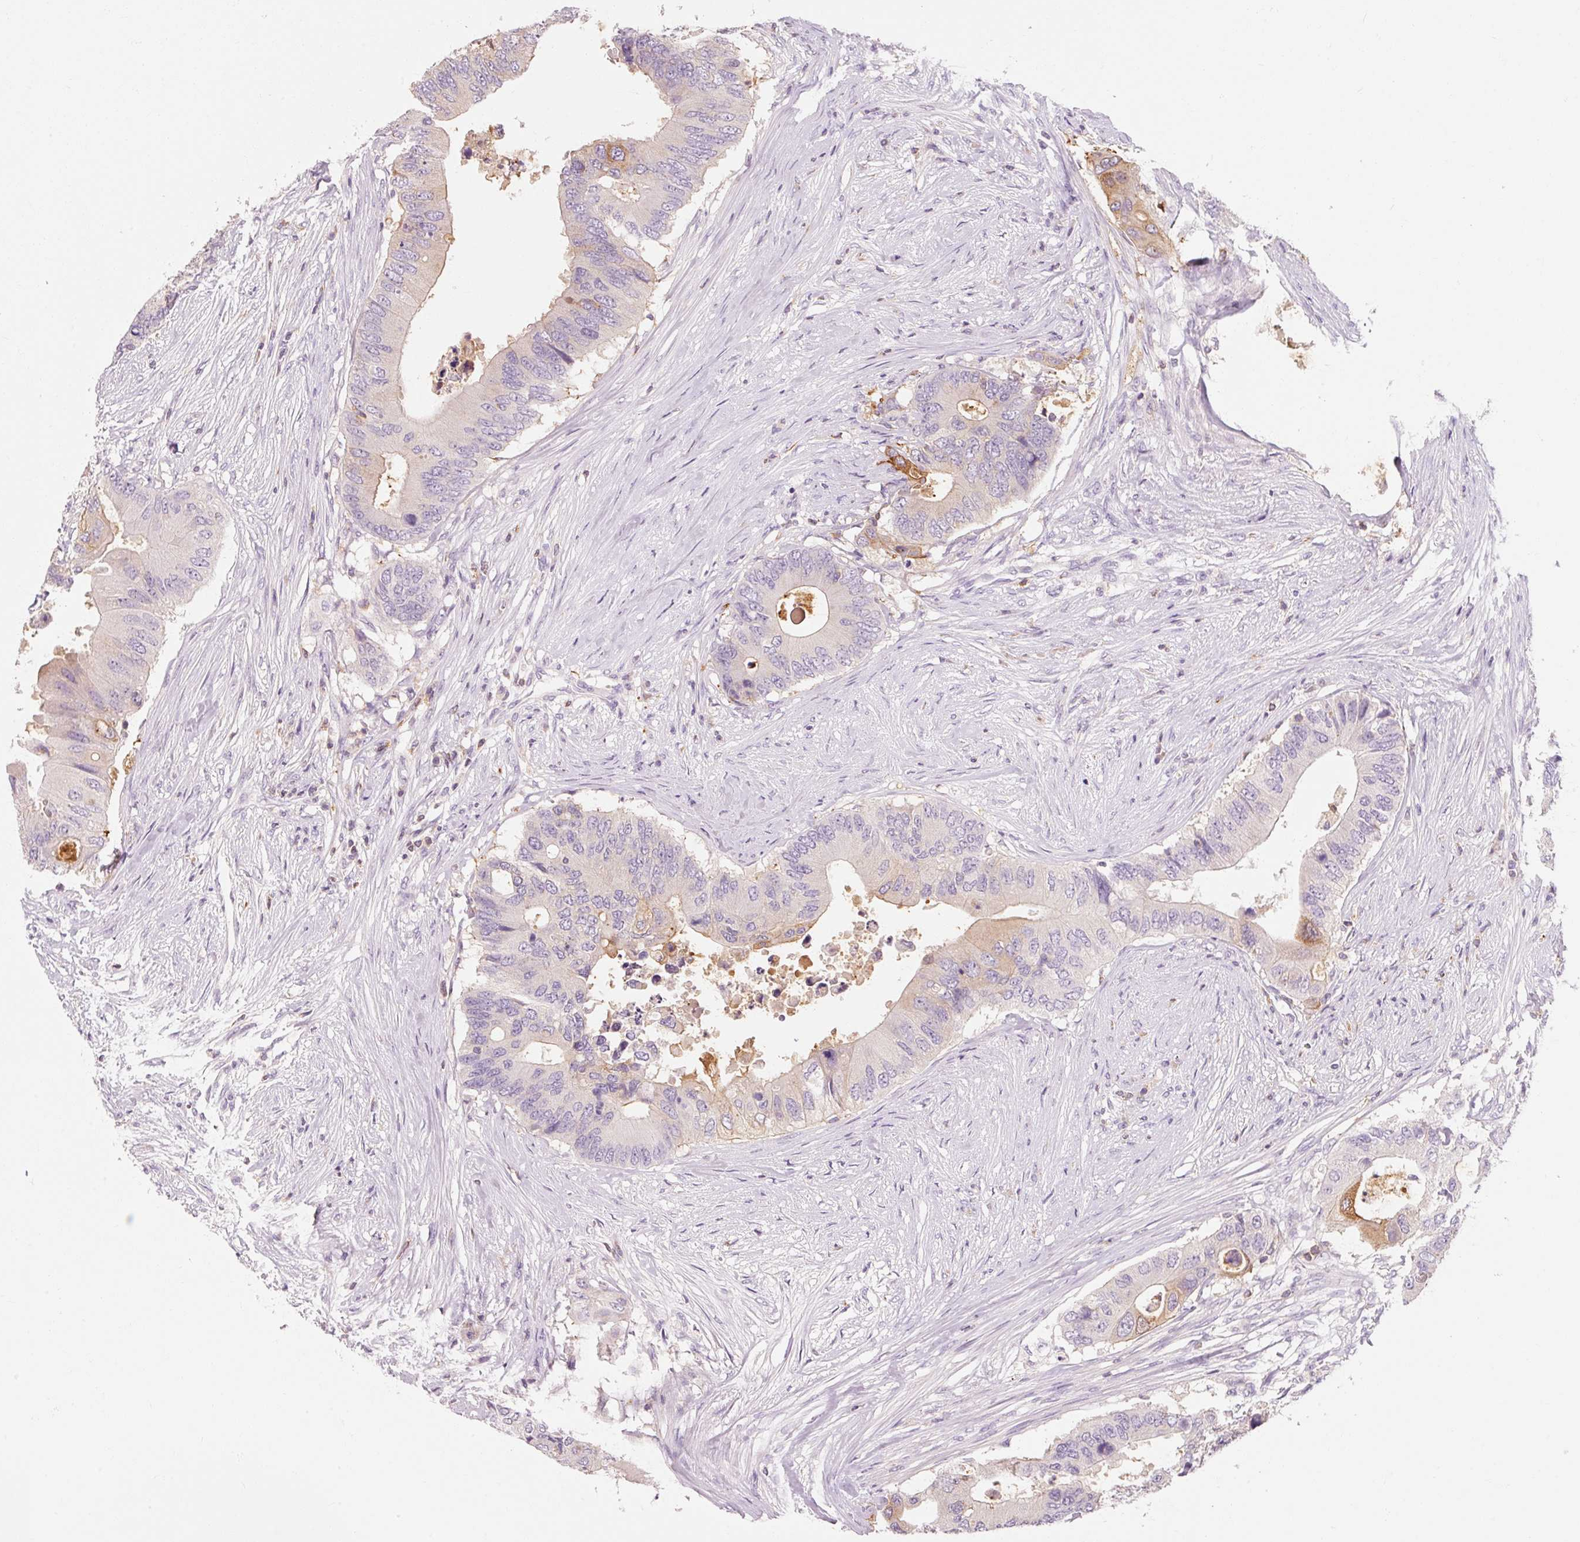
{"staining": {"intensity": "moderate", "quantity": "<25%", "location": "cytoplasmic/membranous"}, "tissue": "colorectal cancer", "cell_type": "Tumor cells", "image_type": "cancer", "snomed": [{"axis": "morphology", "description": "Adenocarcinoma, NOS"}, {"axis": "topography", "description": "Colon"}], "caption": "Immunohistochemical staining of colorectal adenocarcinoma exhibits moderate cytoplasmic/membranous protein positivity in approximately <25% of tumor cells. Ihc stains the protein of interest in brown and the nuclei are stained blue.", "gene": "OR8K1", "patient": {"sex": "male", "age": 71}}